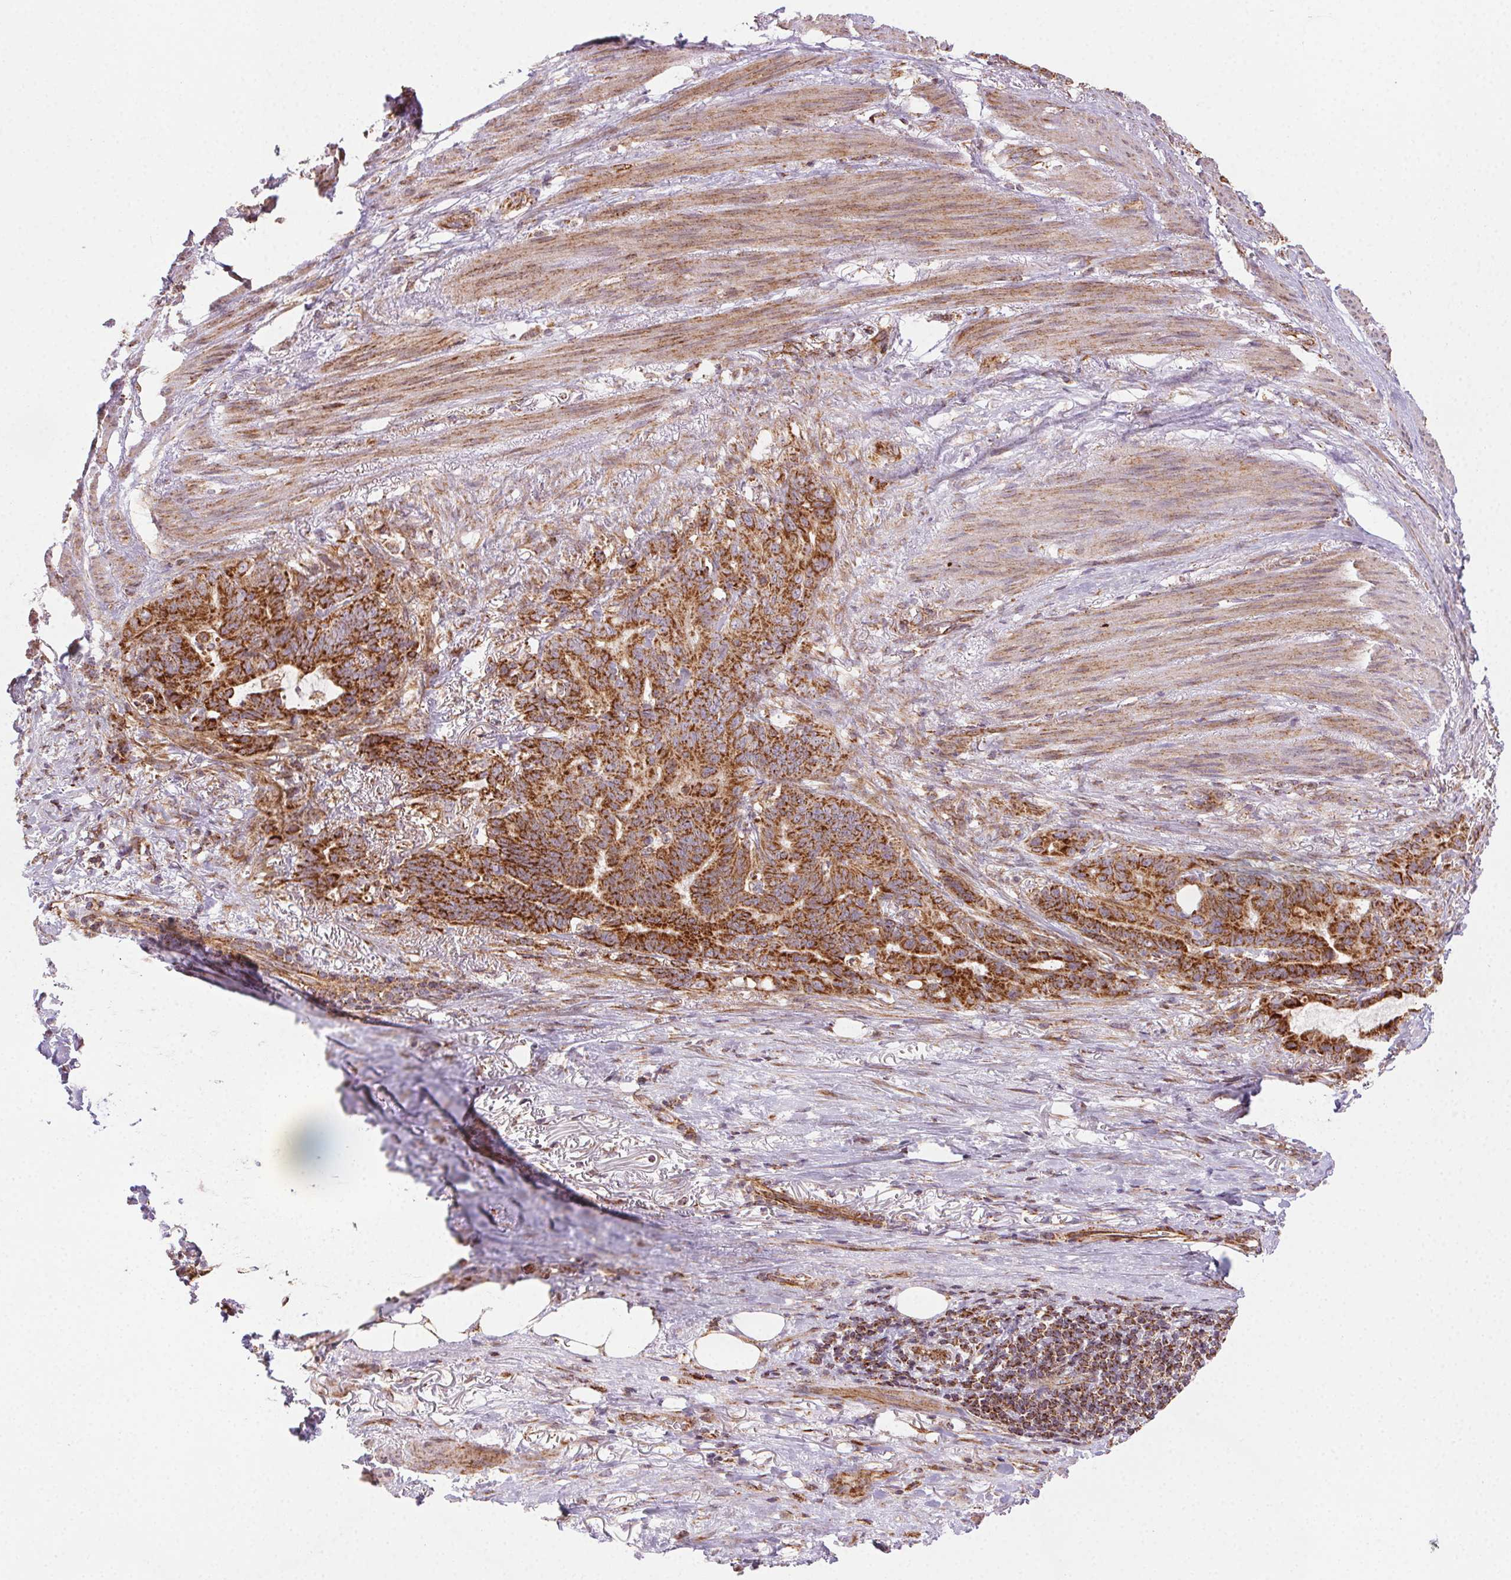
{"staining": {"intensity": "strong", "quantity": ">75%", "location": "cytoplasmic/membranous"}, "tissue": "stomach cancer", "cell_type": "Tumor cells", "image_type": "cancer", "snomed": [{"axis": "morphology", "description": "Normal tissue, NOS"}, {"axis": "morphology", "description": "Adenocarcinoma, NOS"}, {"axis": "topography", "description": "Esophagus"}, {"axis": "topography", "description": "Stomach, upper"}], "caption": "This micrograph displays immunohistochemistry (IHC) staining of stomach cancer, with high strong cytoplasmic/membranous positivity in about >75% of tumor cells.", "gene": "CLPB", "patient": {"sex": "male", "age": 62}}